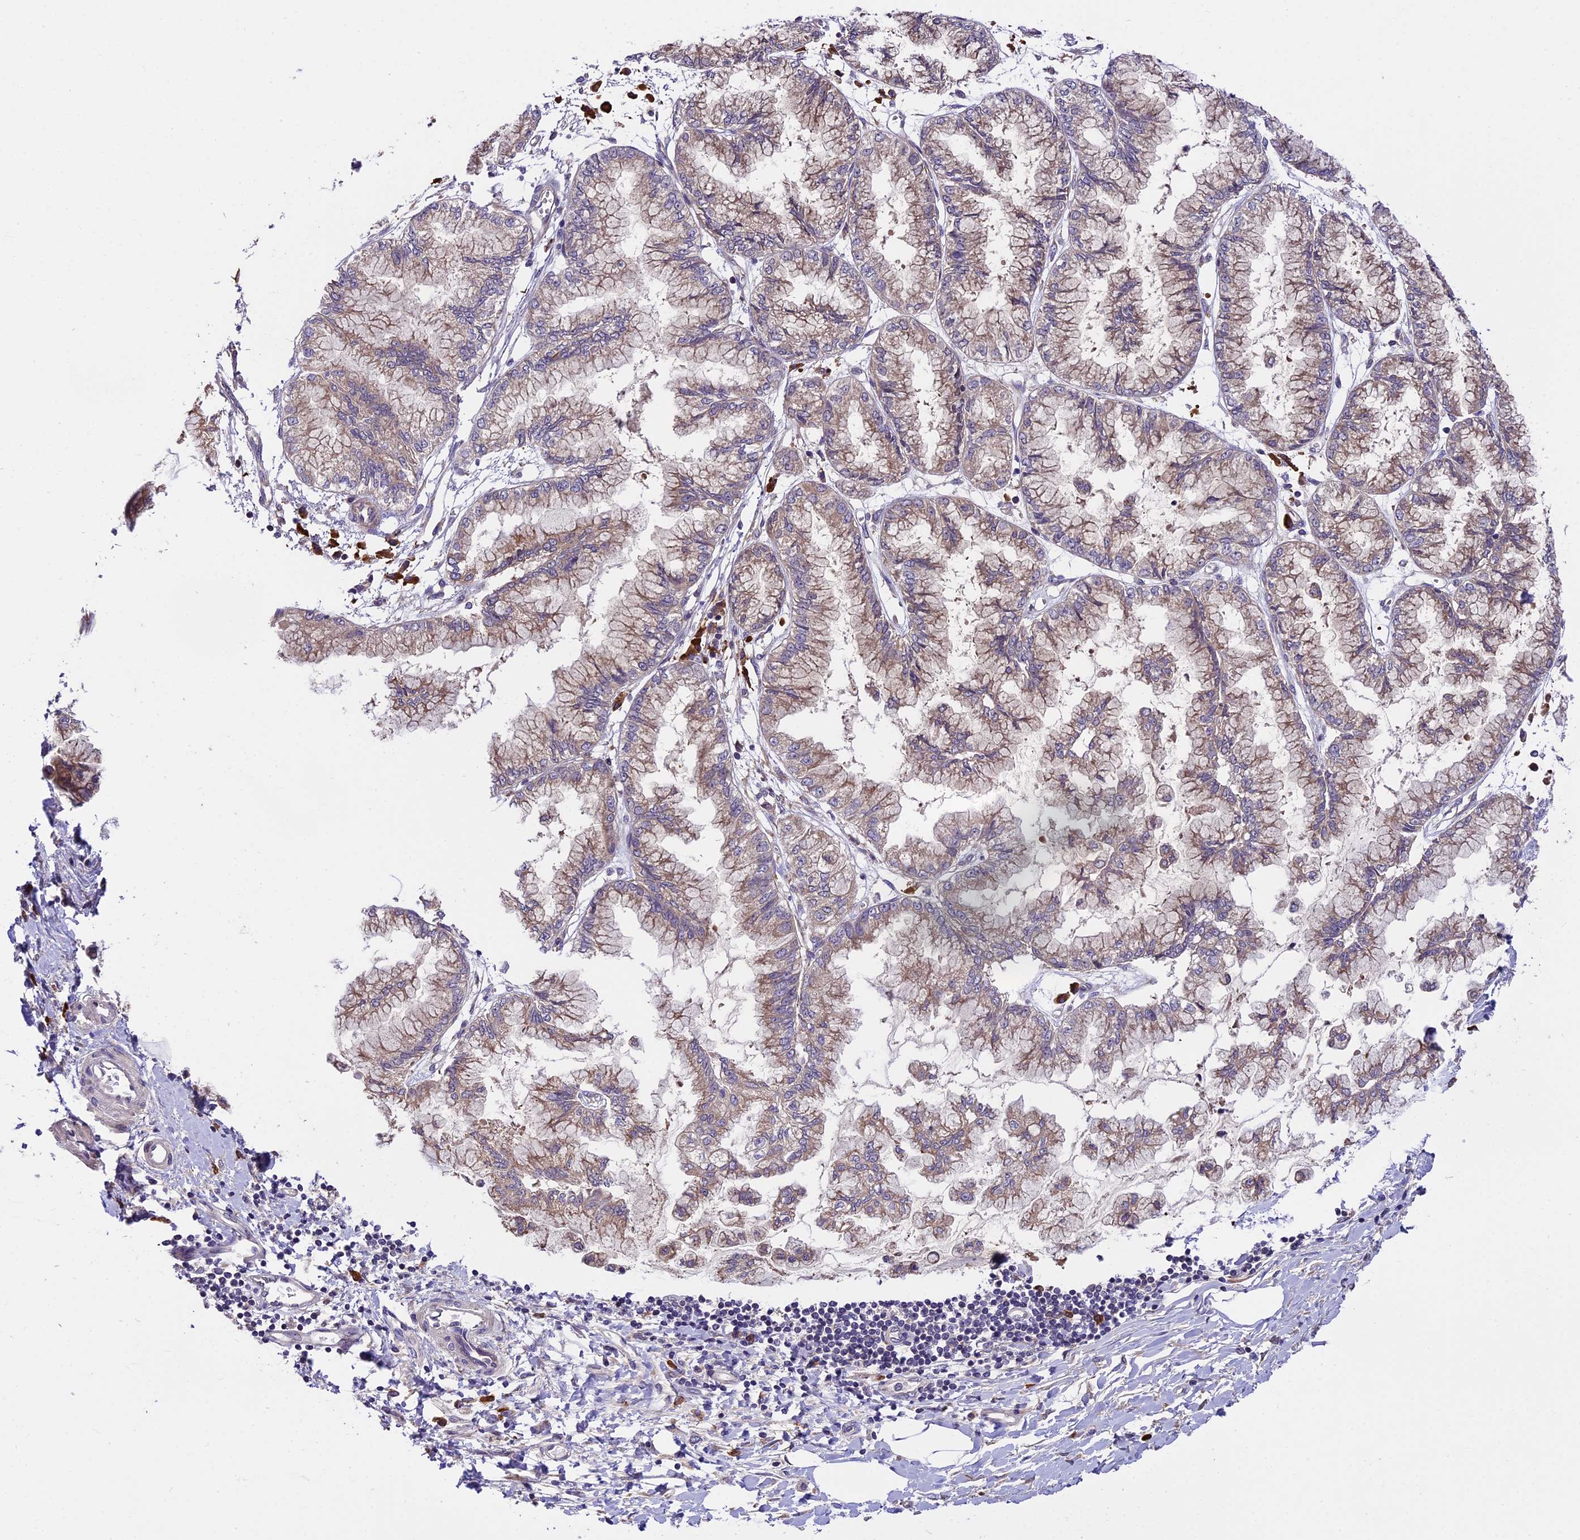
{"staining": {"intensity": "moderate", "quantity": ">75%", "location": "cytoplasmic/membranous"}, "tissue": "pancreatic cancer", "cell_type": "Tumor cells", "image_type": "cancer", "snomed": [{"axis": "morphology", "description": "Adenocarcinoma, NOS"}, {"axis": "topography", "description": "Pancreas"}], "caption": "High-magnification brightfield microscopy of pancreatic adenocarcinoma stained with DAB (brown) and counterstained with hematoxylin (blue). tumor cells exhibit moderate cytoplasmic/membranous staining is present in approximately>75% of cells.", "gene": "ABCC10", "patient": {"sex": "male", "age": 73}}